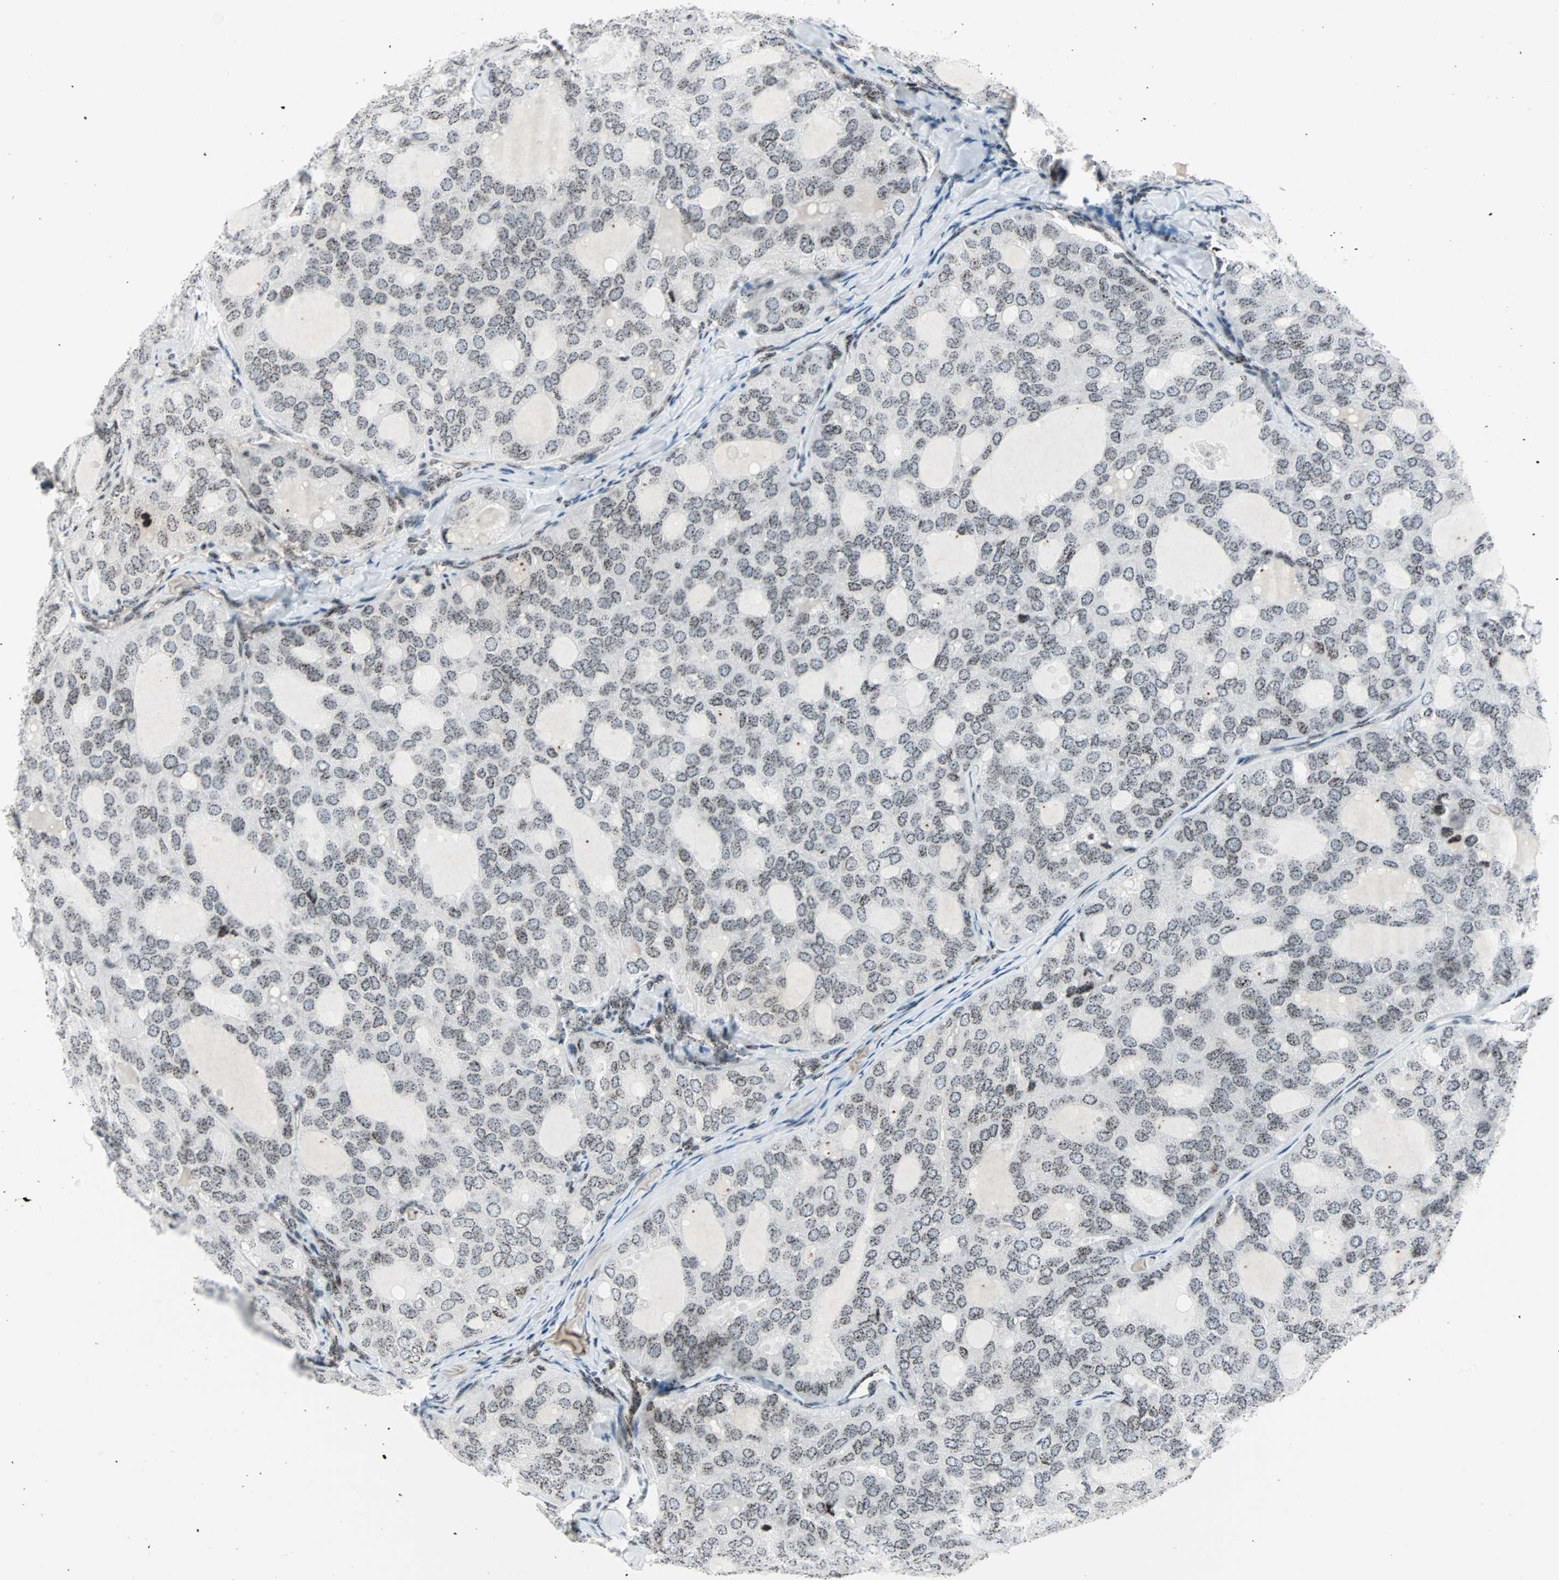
{"staining": {"intensity": "weak", "quantity": ">75%", "location": "nuclear"}, "tissue": "thyroid cancer", "cell_type": "Tumor cells", "image_type": "cancer", "snomed": [{"axis": "morphology", "description": "Follicular adenoma carcinoma, NOS"}, {"axis": "topography", "description": "Thyroid gland"}], "caption": "Immunohistochemical staining of follicular adenoma carcinoma (thyroid) reveals low levels of weak nuclear positivity in about >75% of tumor cells.", "gene": "CENPA", "patient": {"sex": "male", "age": 75}}